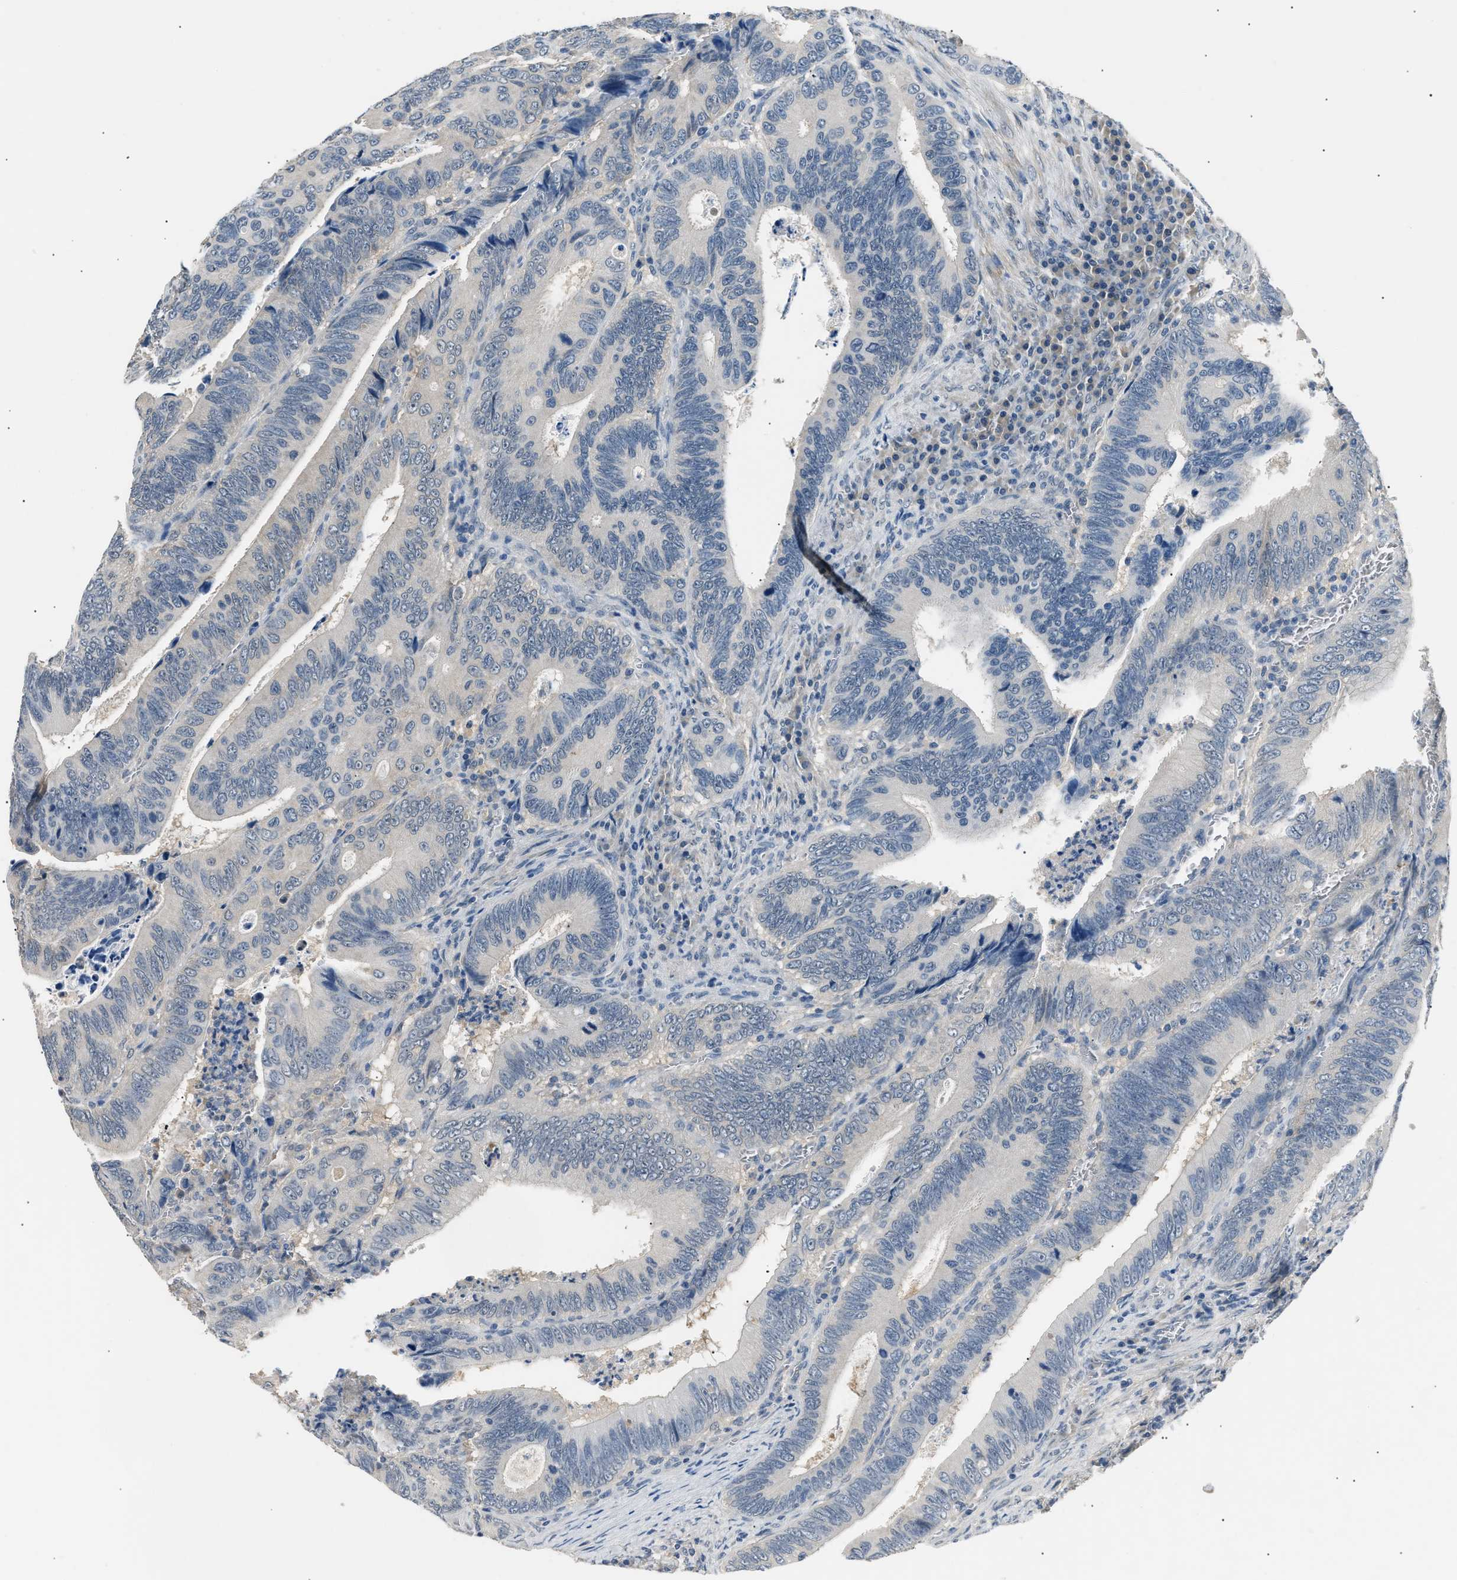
{"staining": {"intensity": "negative", "quantity": "none", "location": "none"}, "tissue": "colorectal cancer", "cell_type": "Tumor cells", "image_type": "cancer", "snomed": [{"axis": "morphology", "description": "Inflammation, NOS"}, {"axis": "morphology", "description": "Adenocarcinoma, NOS"}, {"axis": "topography", "description": "Colon"}], "caption": "Immunohistochemical staining of human colorectal cancer exhibits no significant positivity in tumor cells. (DAB (3,3'-diaminobenzidine) IHC with hematoxylin counter stain).", "gene": "INHA", "patient": {"sex": "male", "age": 72}}